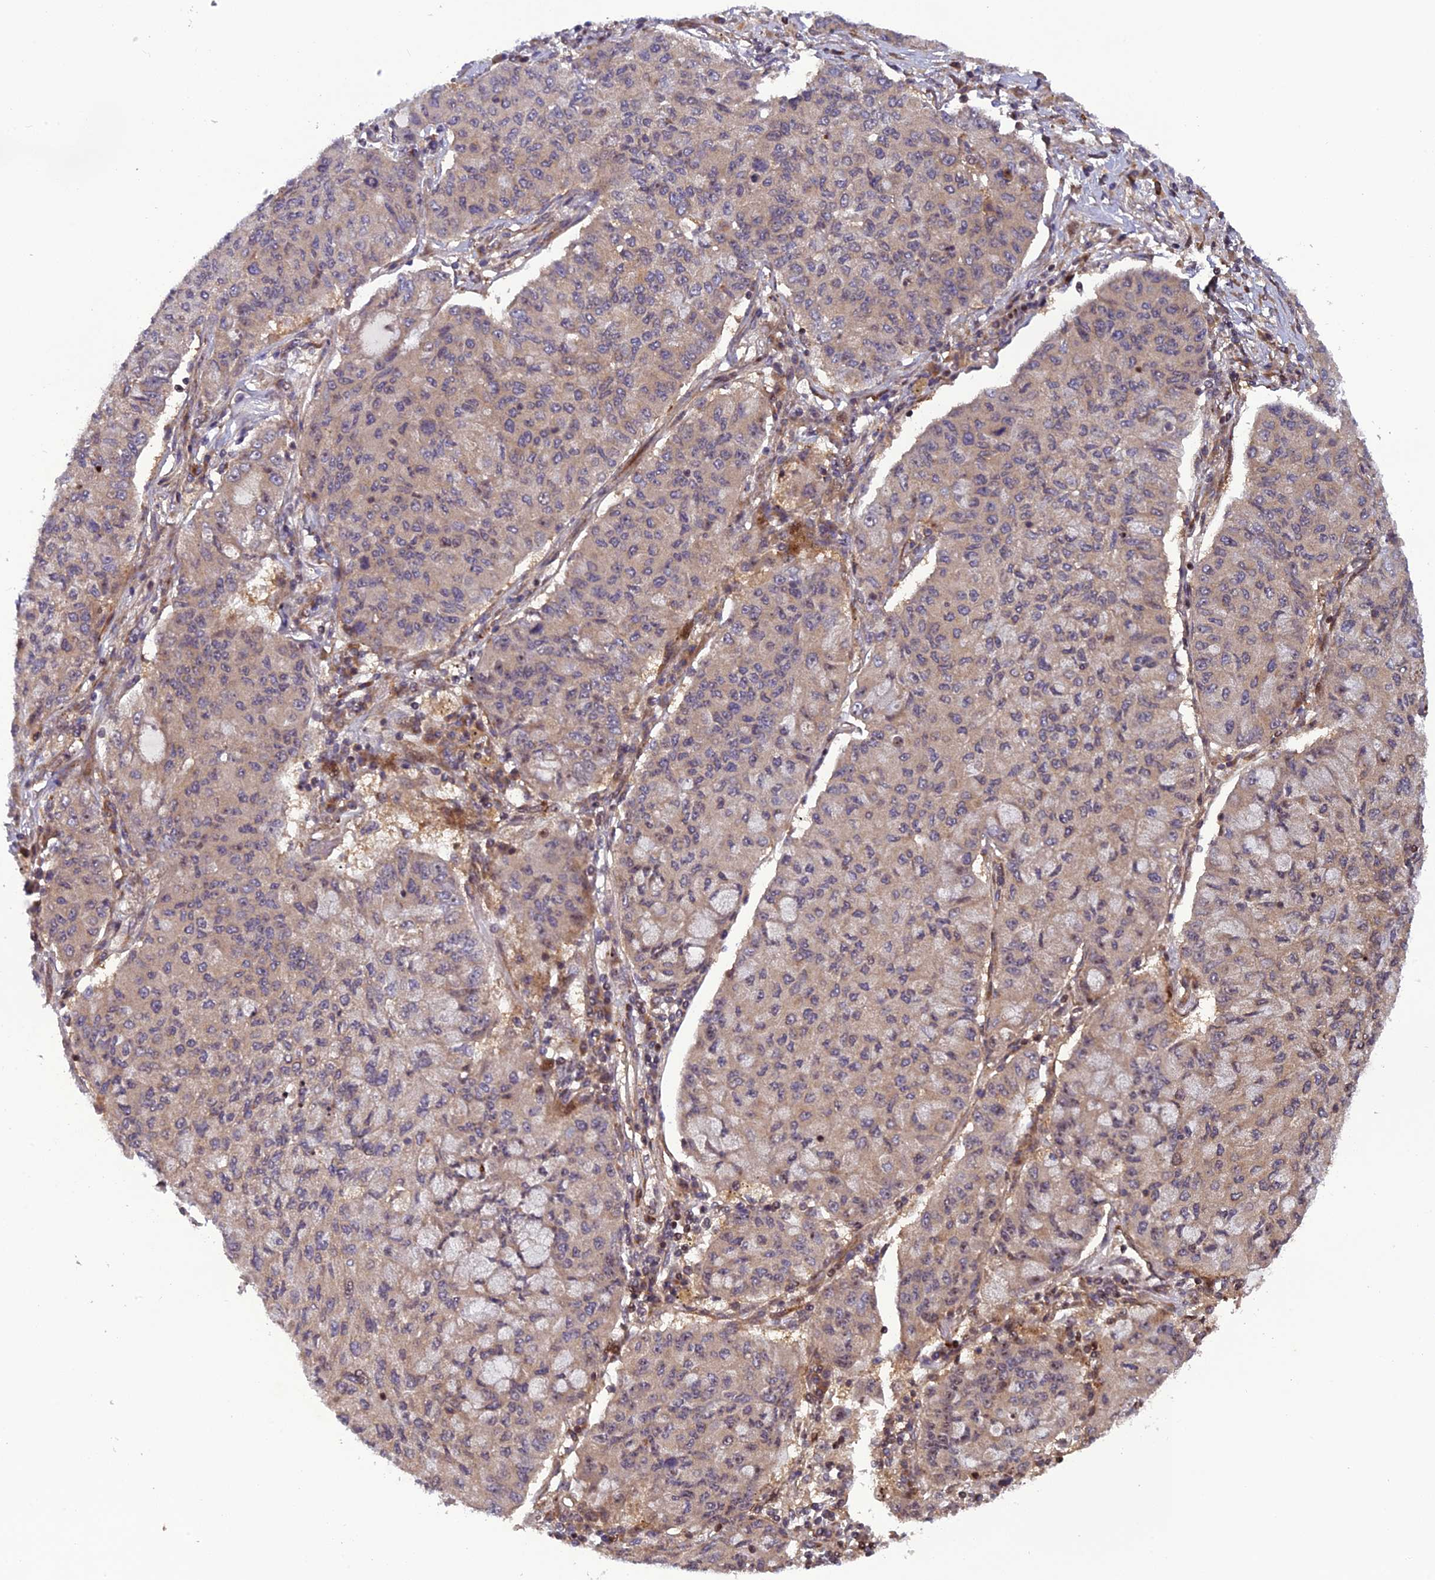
{"staining": {"intensity": "weak", "quantity": "25%-75%", "location": "cytoplasmic/membranous"}, "tissue": "lung cancer", "cell_type": "Tumor cells", "image_type": "cancer", "snomed": [{"axis": "morphology", "description": "Squamous cell carcinoma, NOS"}, {"axis": "topography", "description": "Lung"}], "caption": "Immunohistochemistry (IHC) histopathology image of squamous cell carcinoma (lung) stained for a protein (brown), which exhibits low levels of weak cytoplasmic/membranous expression in about 25%-75% of tumor cells.", "gene": "SMIM7", "patient": {"sex": "male", "age": 74}}